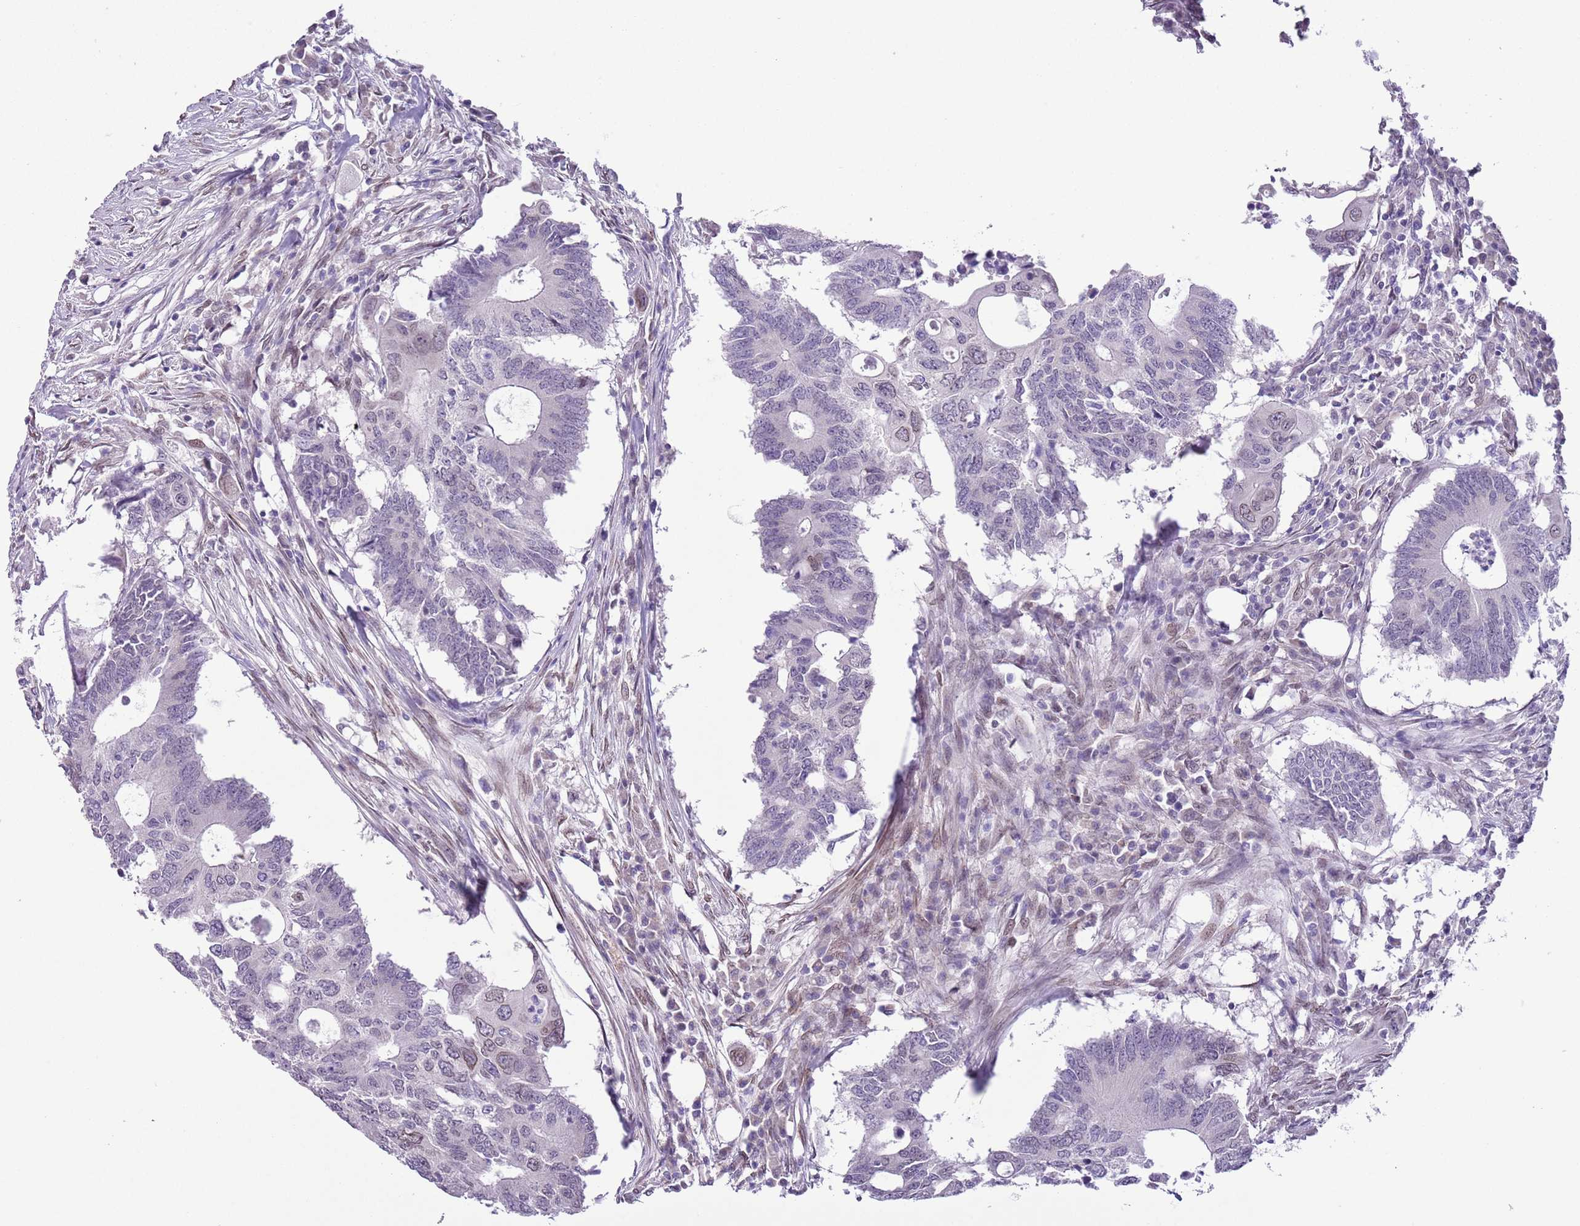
{"staining": {"intensity": "negative", "quantity": "none", "location": "none"}, "tissue": "colorectal cancer", "cell_type": "Tumor cells", "image_type": "cancer", "snomed": [{"axis": "morphology", "description": "Adenocarcinoma, NOS"}, {"axis": "topography", "description": "Colon"}], "caption": "IHC histopathology image of neoplastic tissue: human adenocarcinoma (colorectal) stained with DAB exhibits no significant protein staining in tumor cells.", "gene": "ZGLP1", "patient": {"sex": "male", "age": 71}}